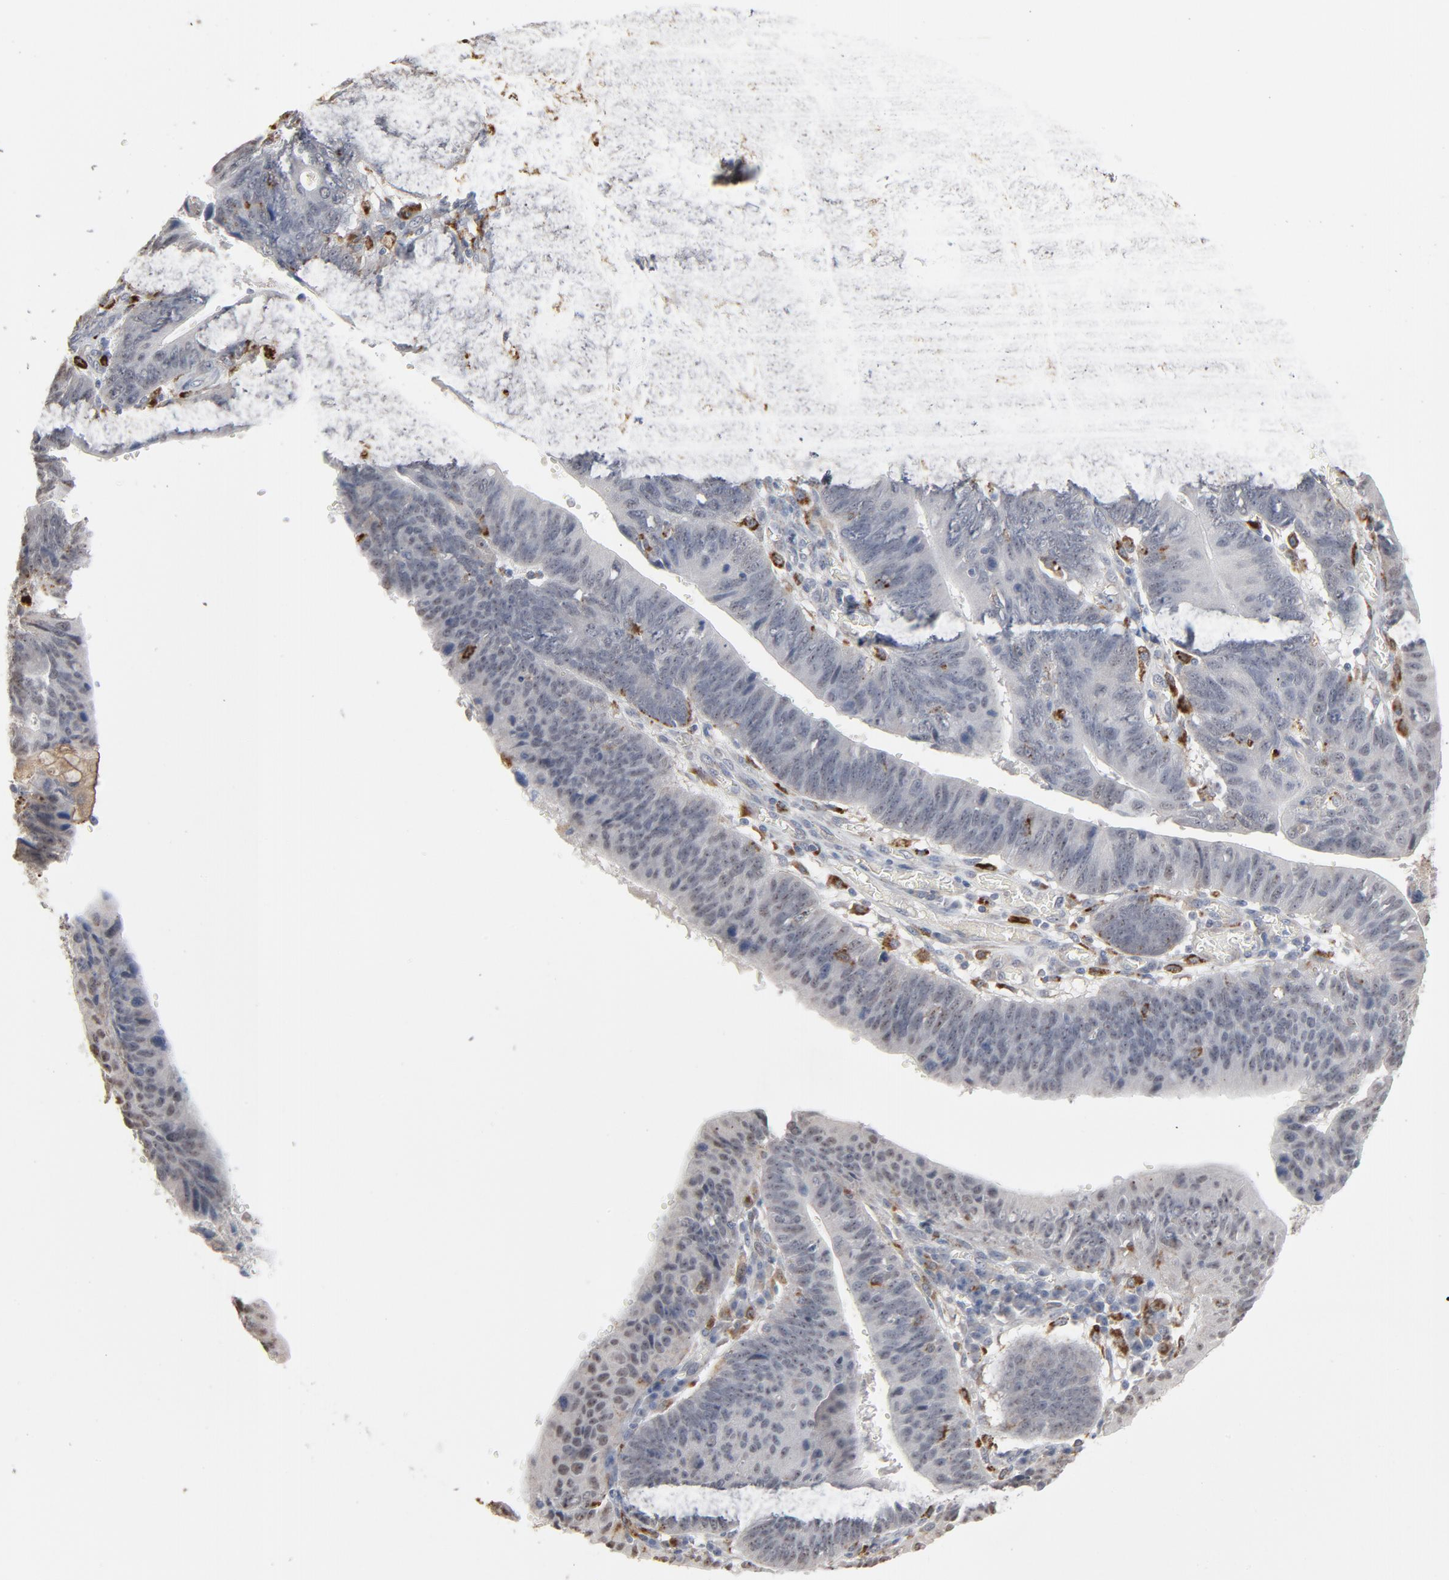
{"staining": {"intensity": "weak", "quantity": "<25%", "location": "cytoplasmic/membranous"}, "tissue": "stomach cancer", "cell_type": "Tumor cells", "image_type": "cancer", "snomed": [{"axis": "morphology", "description": "Adenocarcinoma, NOS"}, {"axis": "topography", "description": "Stomach"}], "caption": "High power microscopy photomicrograph of an immunohistochemistry image of stomach adenocarcinoma, revealing no significant staining in tumor cells.", "gene": "POMT2", "patient": {"sex": "male", "age": 59}}